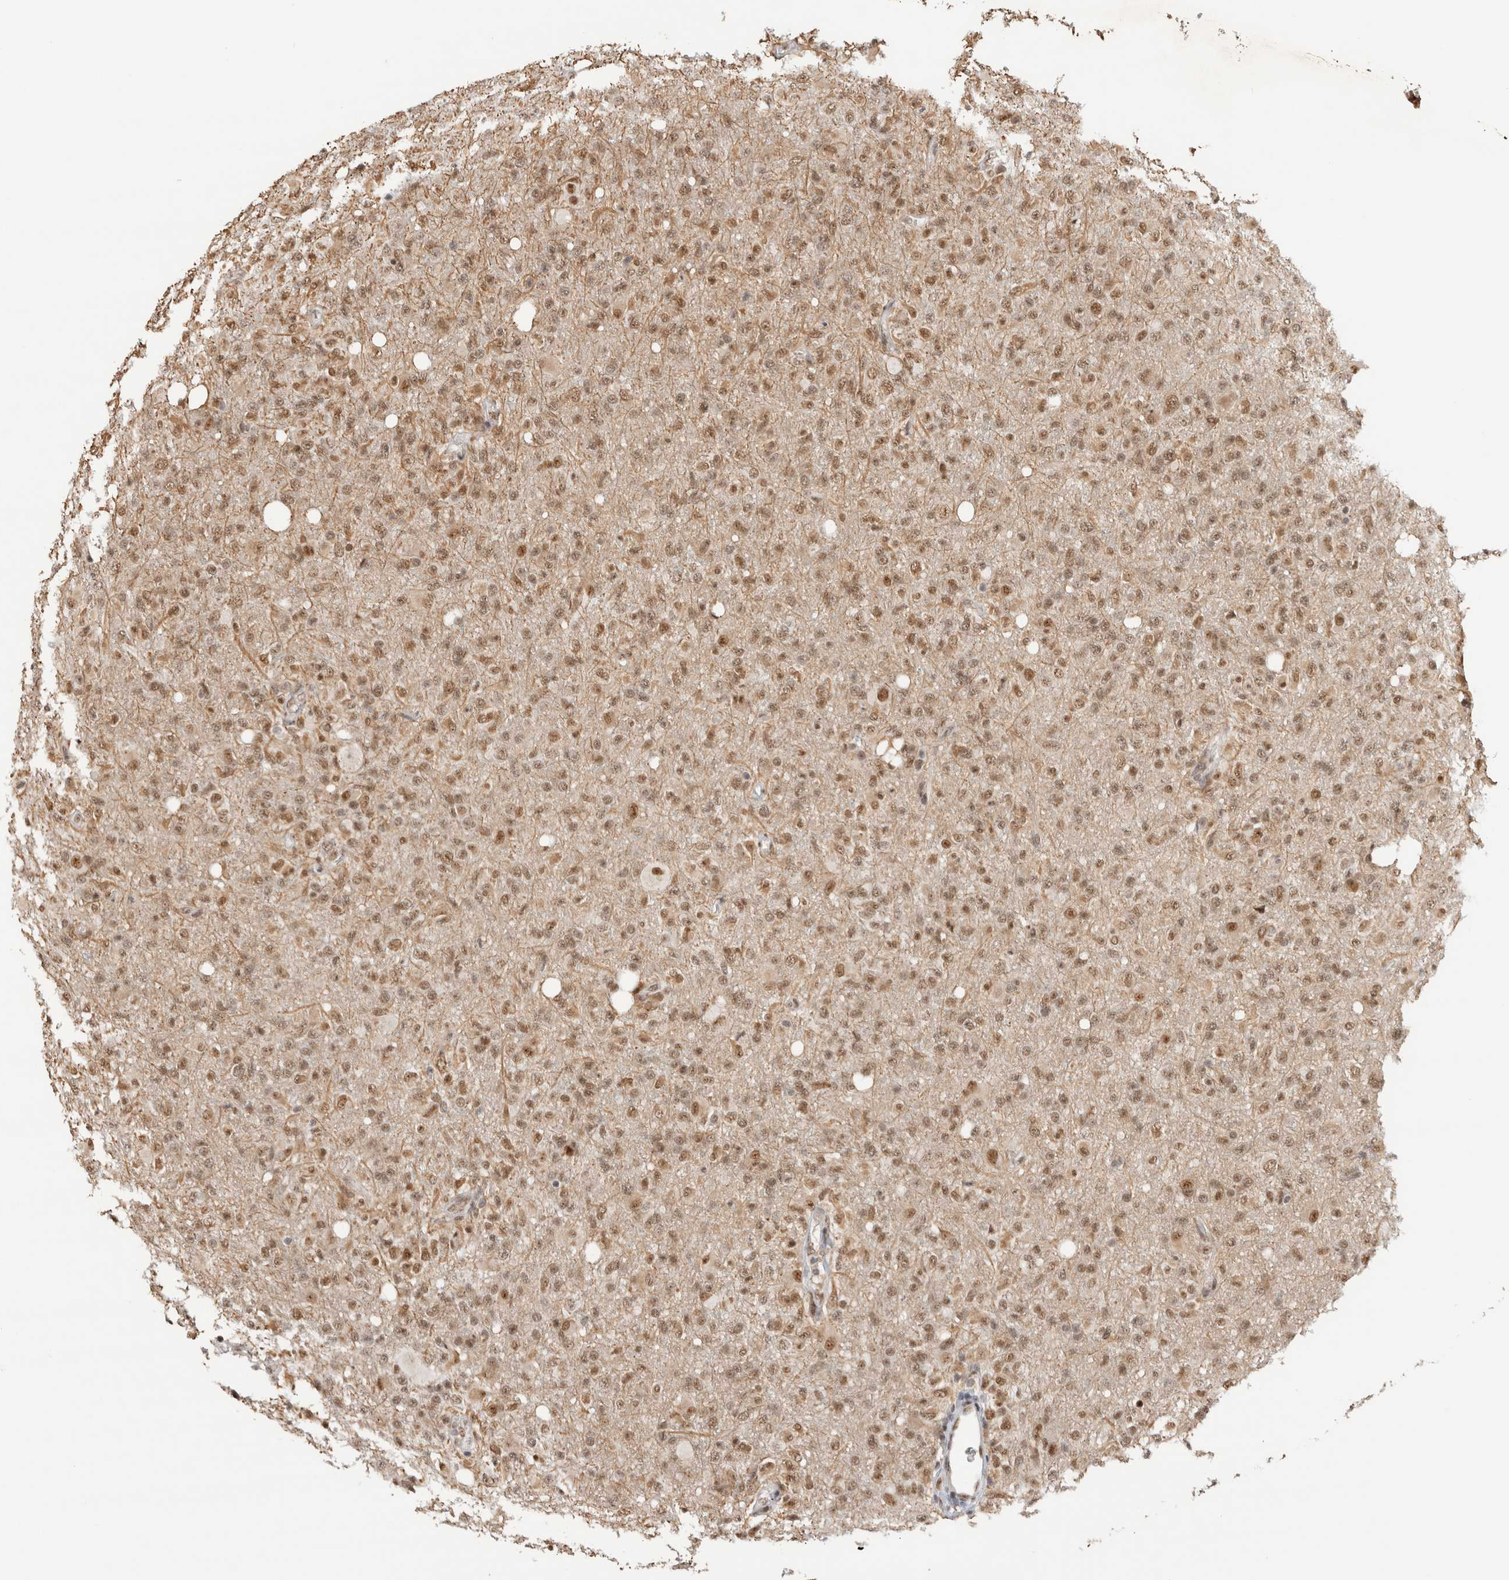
{"staining": {"intensity": "moderate", "quantity": ">75%", "location": "nuclear"}, "tissue": "glioma", "cell_type": "Tumor cells", "image_type": "cancer", "snomed": [{"axis": "morphology", "description": "Glioma, malignant, High grade"}, {"axis": "topography", "description": "Brain"}], "caption": "Malignant glioma (high-grade) stained with immunohistochemistry reveals moderate nuclear positivity in about >75% of tumor cells. The protein of interest is shown in brown color, while the nuclei are stained blue.", "gene": "NCAPG2", "patient": {"sex": "female", "age": 57}}